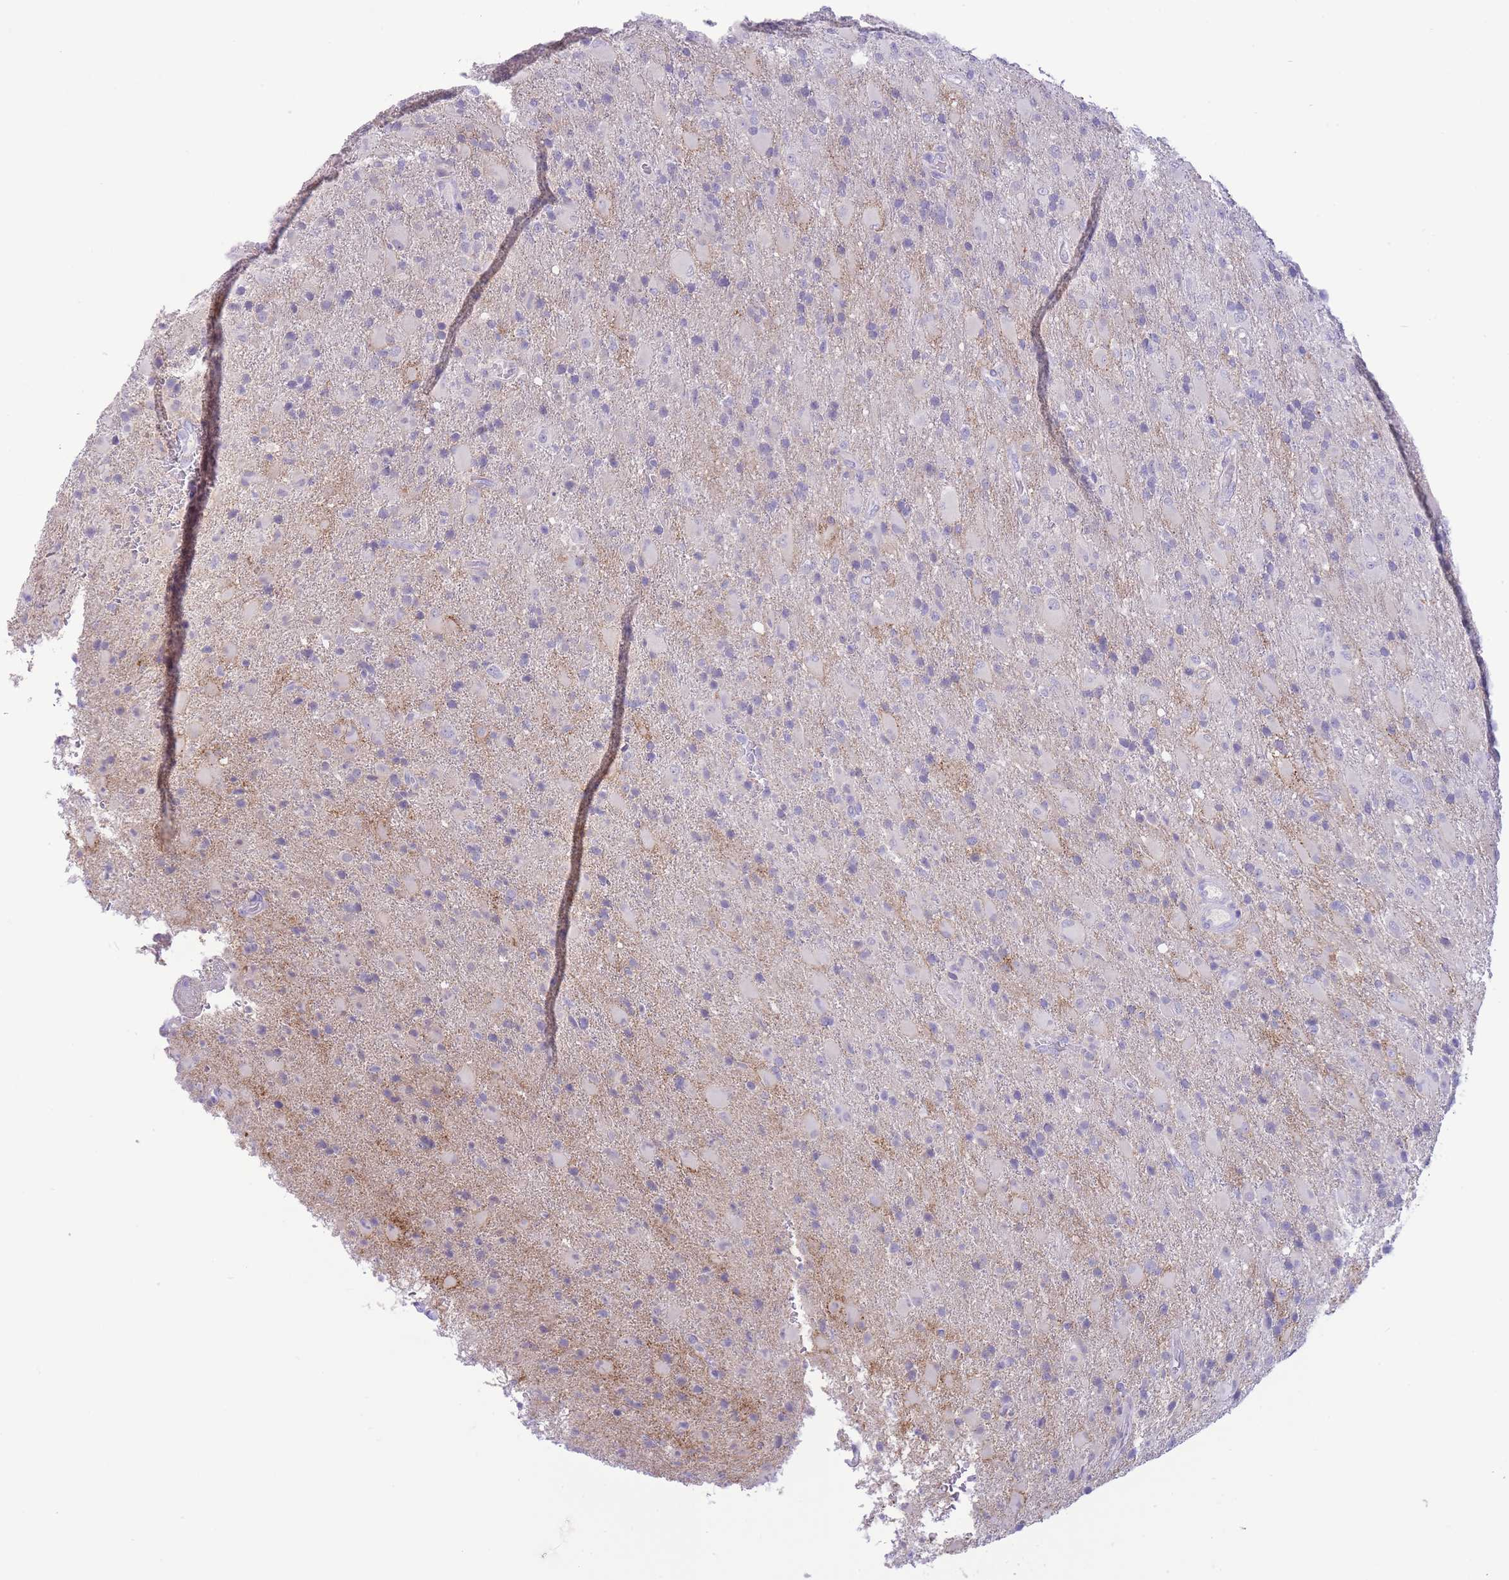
{"staining": {"intensity": "negative", "quantity": "none", "location": "none"}, "tissue": "glioma", "cell_type": "Tumor cells", "image_type": "cancer", "snomed": [{"axis": "morphology", "description": "Glioma, malignant, Low grade"}, {"axis": "topography", "description": "Brain"}], "caption": "Tumor cells show no significant positivity in glioma.", "gene": "ASAP3", "patient": {"sex": "male", "age": 65}}